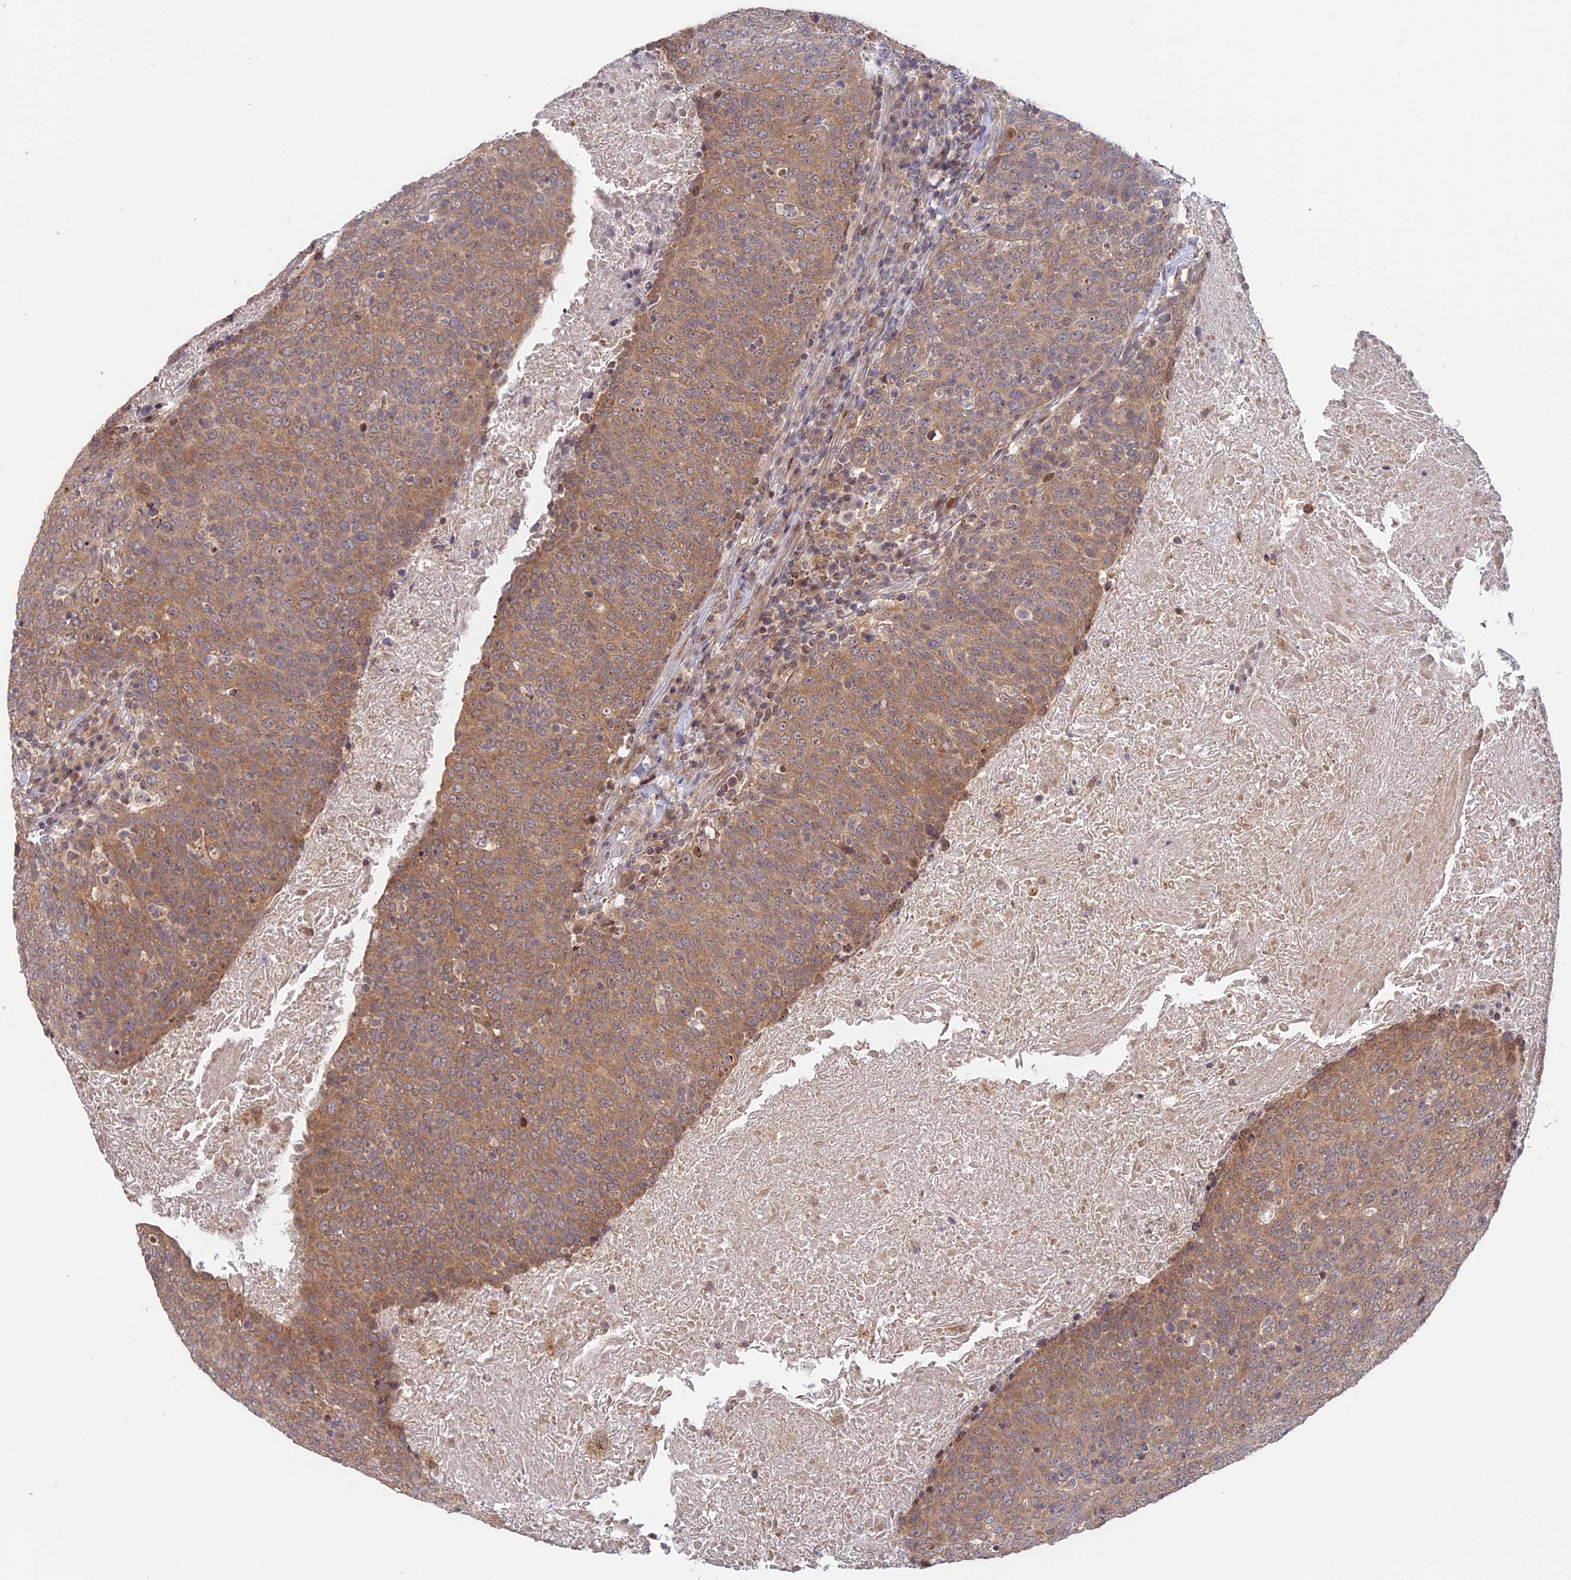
{"staining": {"intensity": "moderate", "quantity": ">75%", "location": "cytoplasmic/membranous"}, "tissue": "head and neck cancer", "cell_type": "Tumor cells", "image_type": "cancer", "snomed": [{"axis": "morphology", "description": "Squamous cell carcinoma, NOS"}, {"axis": "morphology", "description": "Squamous cell carcinoma, metastatic, NOS"}, {"axis": "topography", "description": "Lymph node"}, {"axis": "topography", "description": "Head-Neck"}], "caption": "Immunohistochemistry of human metastatic squamous cell carcinoma (head and neck) displays medium levels of moderate cytoplasmic/membranous expression in about >75% of tumor cells.", "gene": "GSKIP", "patient": {"sex": "male", "age": 62}}